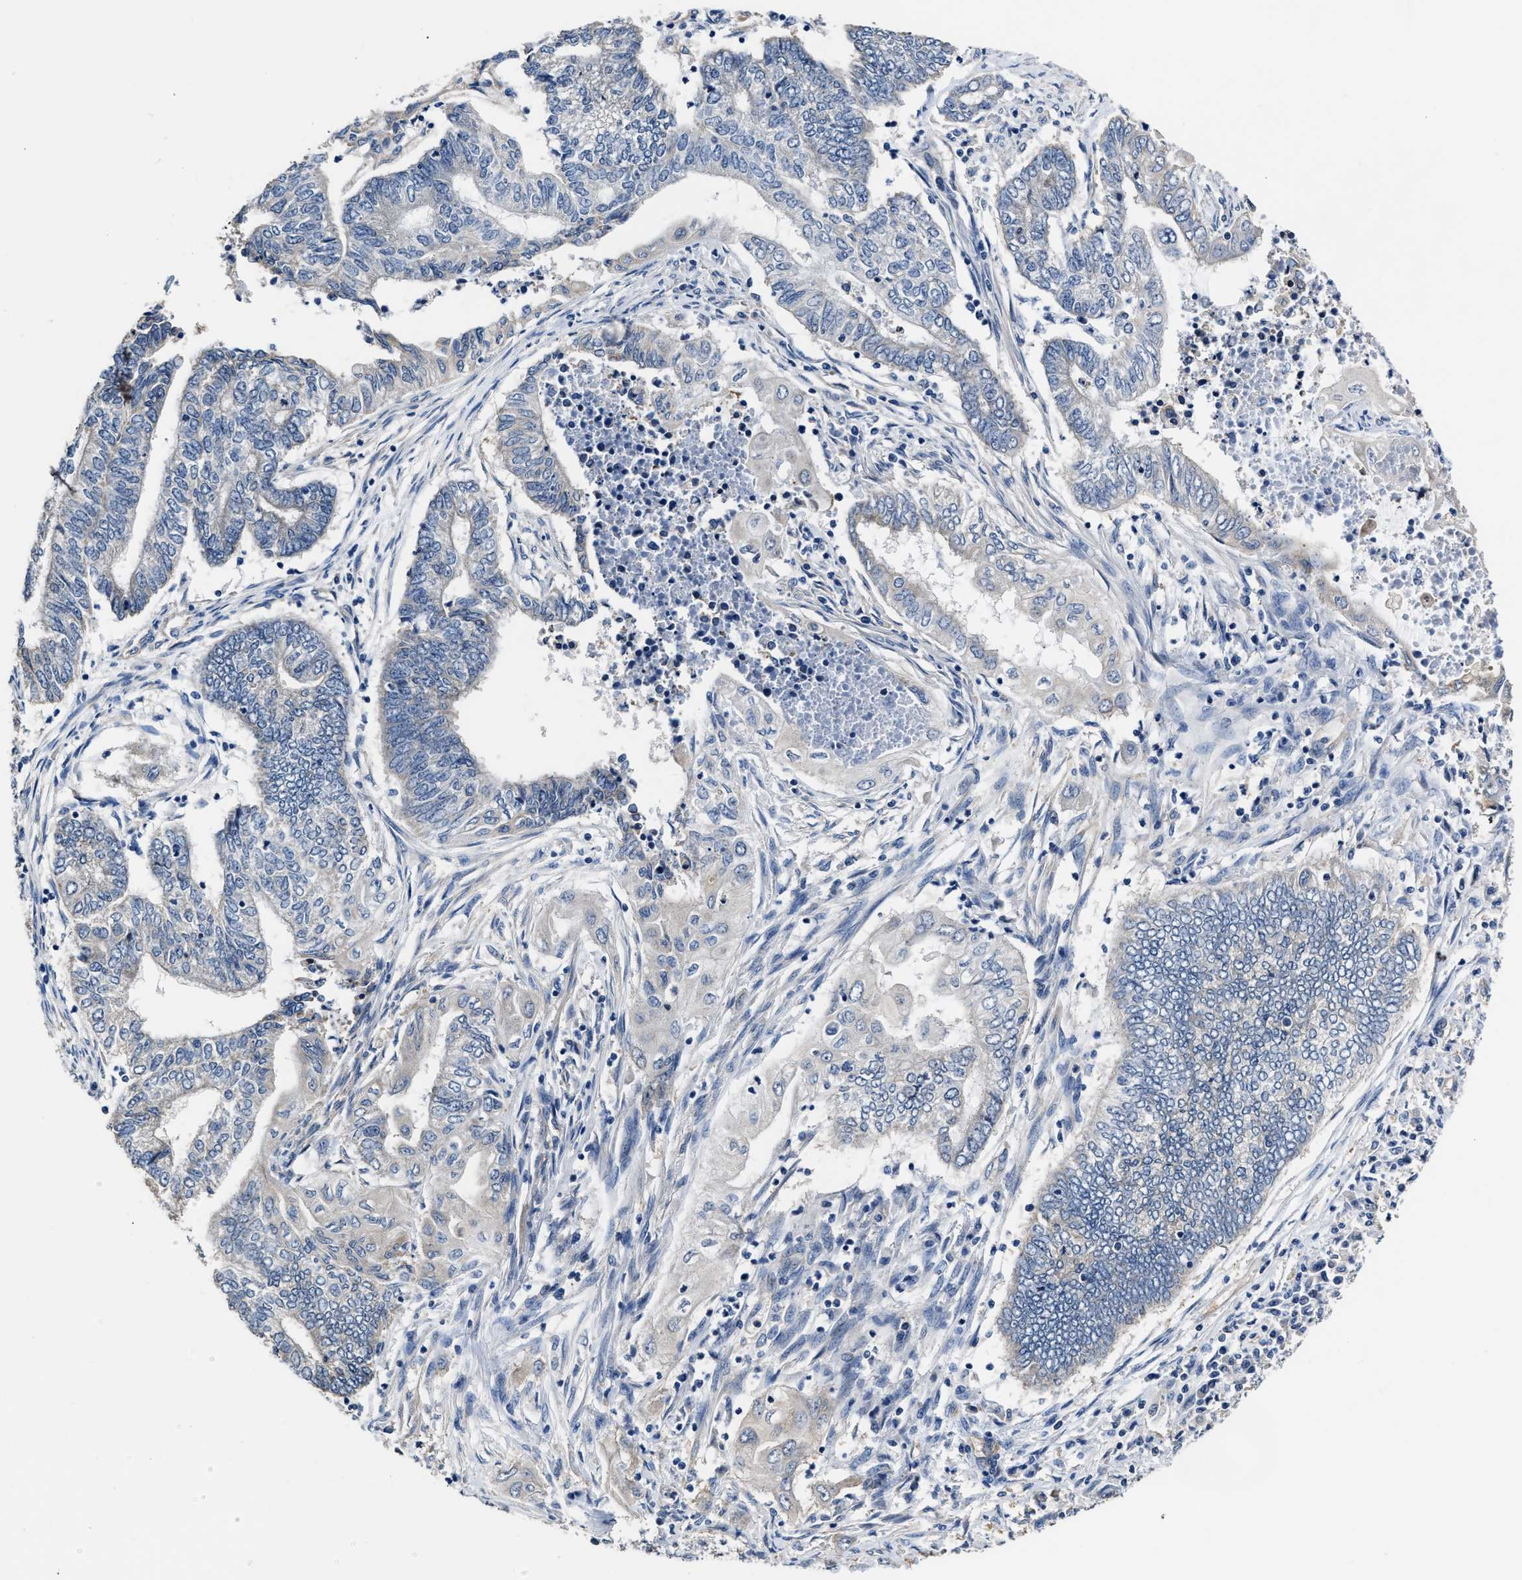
{"staining": {"intensity": "negative", "quantity": "none", "location": "none"}, "tissue": "endometrial cancer", "cell_type": "Tumor cells", "image_type": "cancer", "snomed": [{"axis": "morphology", "description": "Adenocarcinoma, NOS"}, {"axis": "topography", "description": "Uterus"}, {"axis": "topography", "description": "Endometrium"}], "caption": "The photomicrograph reveals no staining of tumor cells in endometrial cancer.", "gene": "C22orf42", "patient": {"sex": "female", "age": 70}}